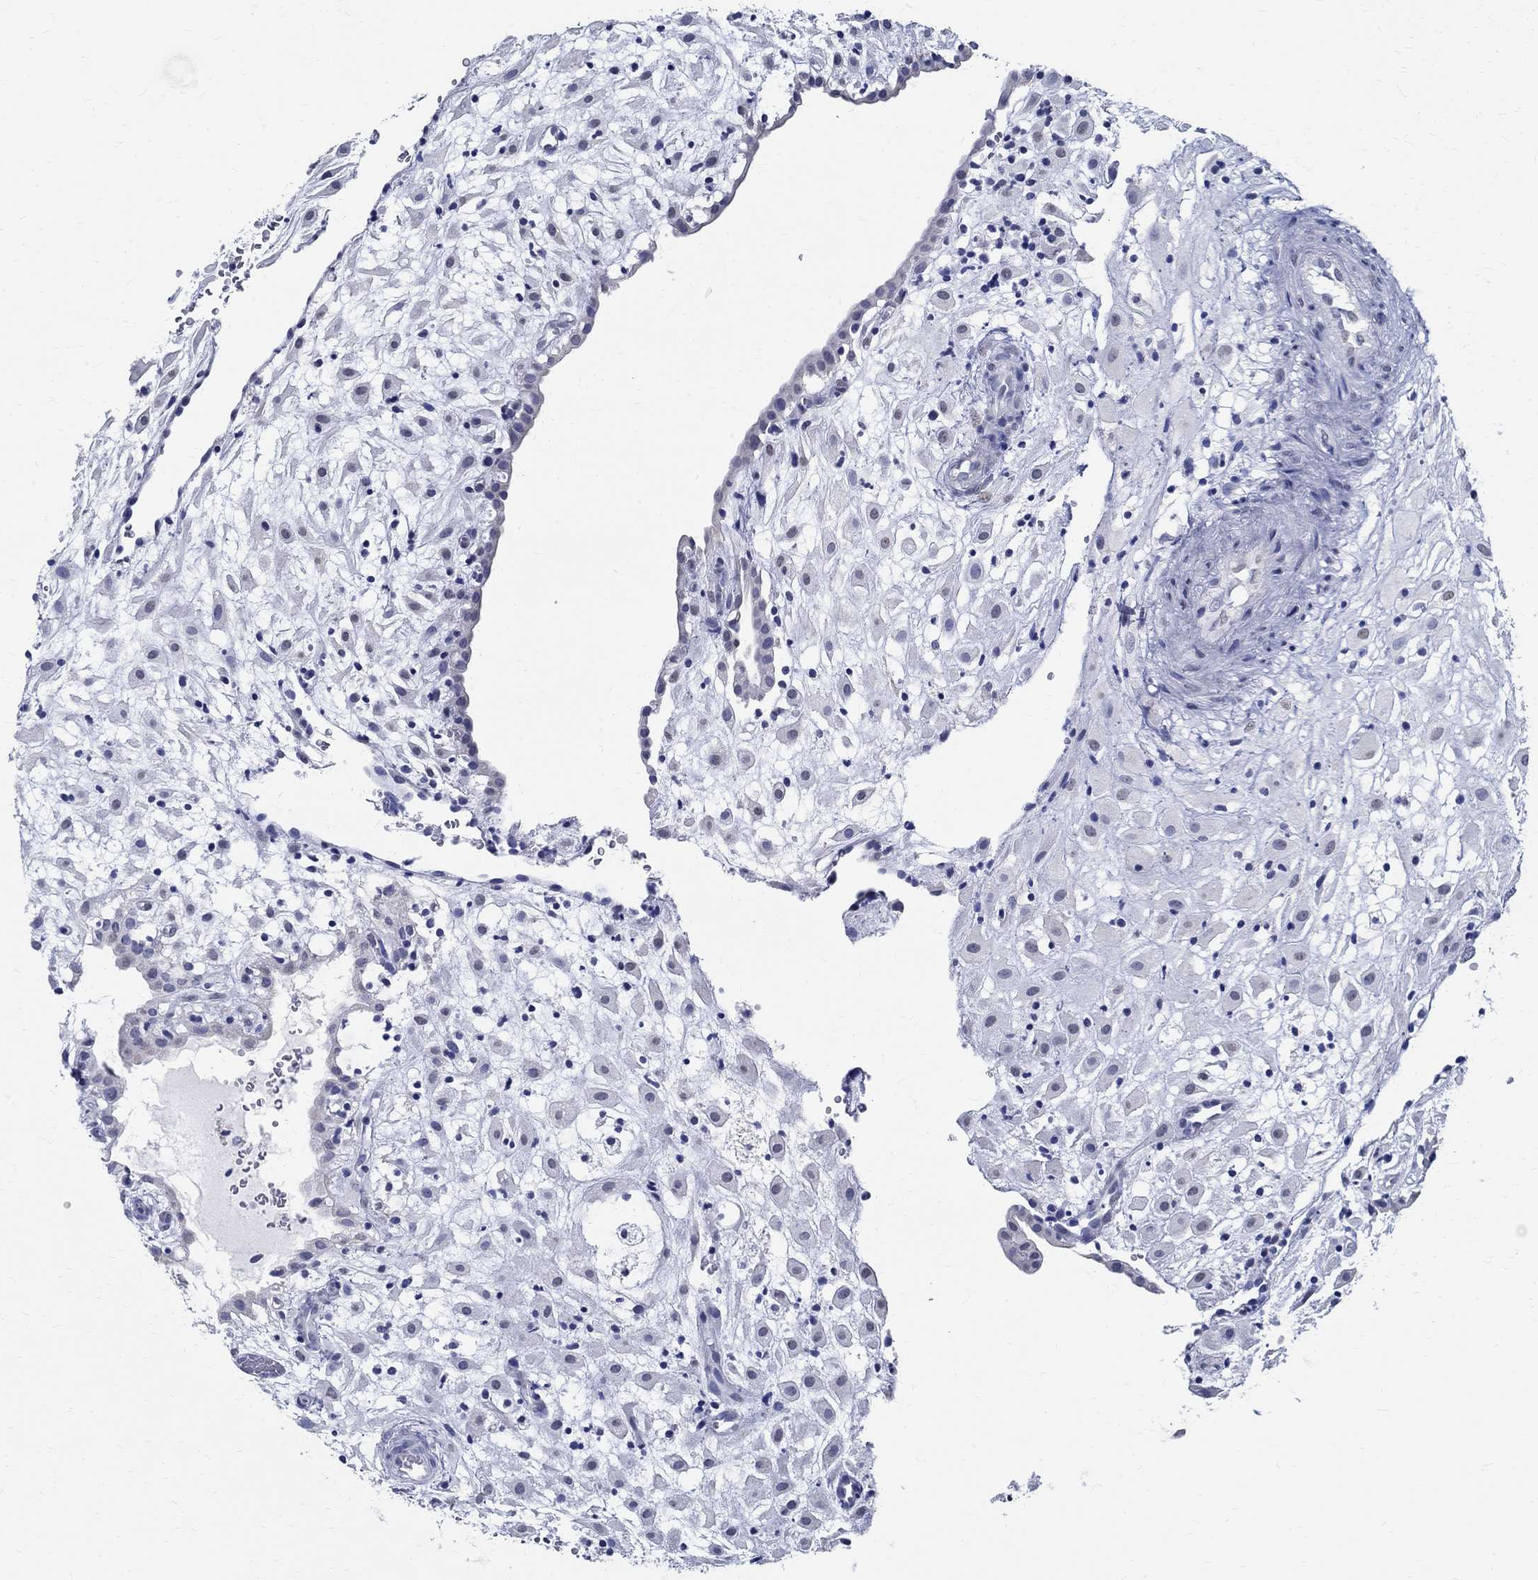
{"staining": {"intensity": "negative", "quantity": "none", "location": "none"}, "tissue": "placenta", "cell_type": "Decidual cells", "image_type": "normal", "snomed": [{"axis": "morphology", "description": "Normal tissue, NOS"}, {"axis": "topography", "description": "Placenta"}], "caption": "The histopathology image exhibits no staining of decidual cells in normal placenta. (Immunohistochemistry (ihc), brightfield microscopy, high magnification).", "gene": "TSPAN16", "patient": {"sex": "female", "age": 24}}